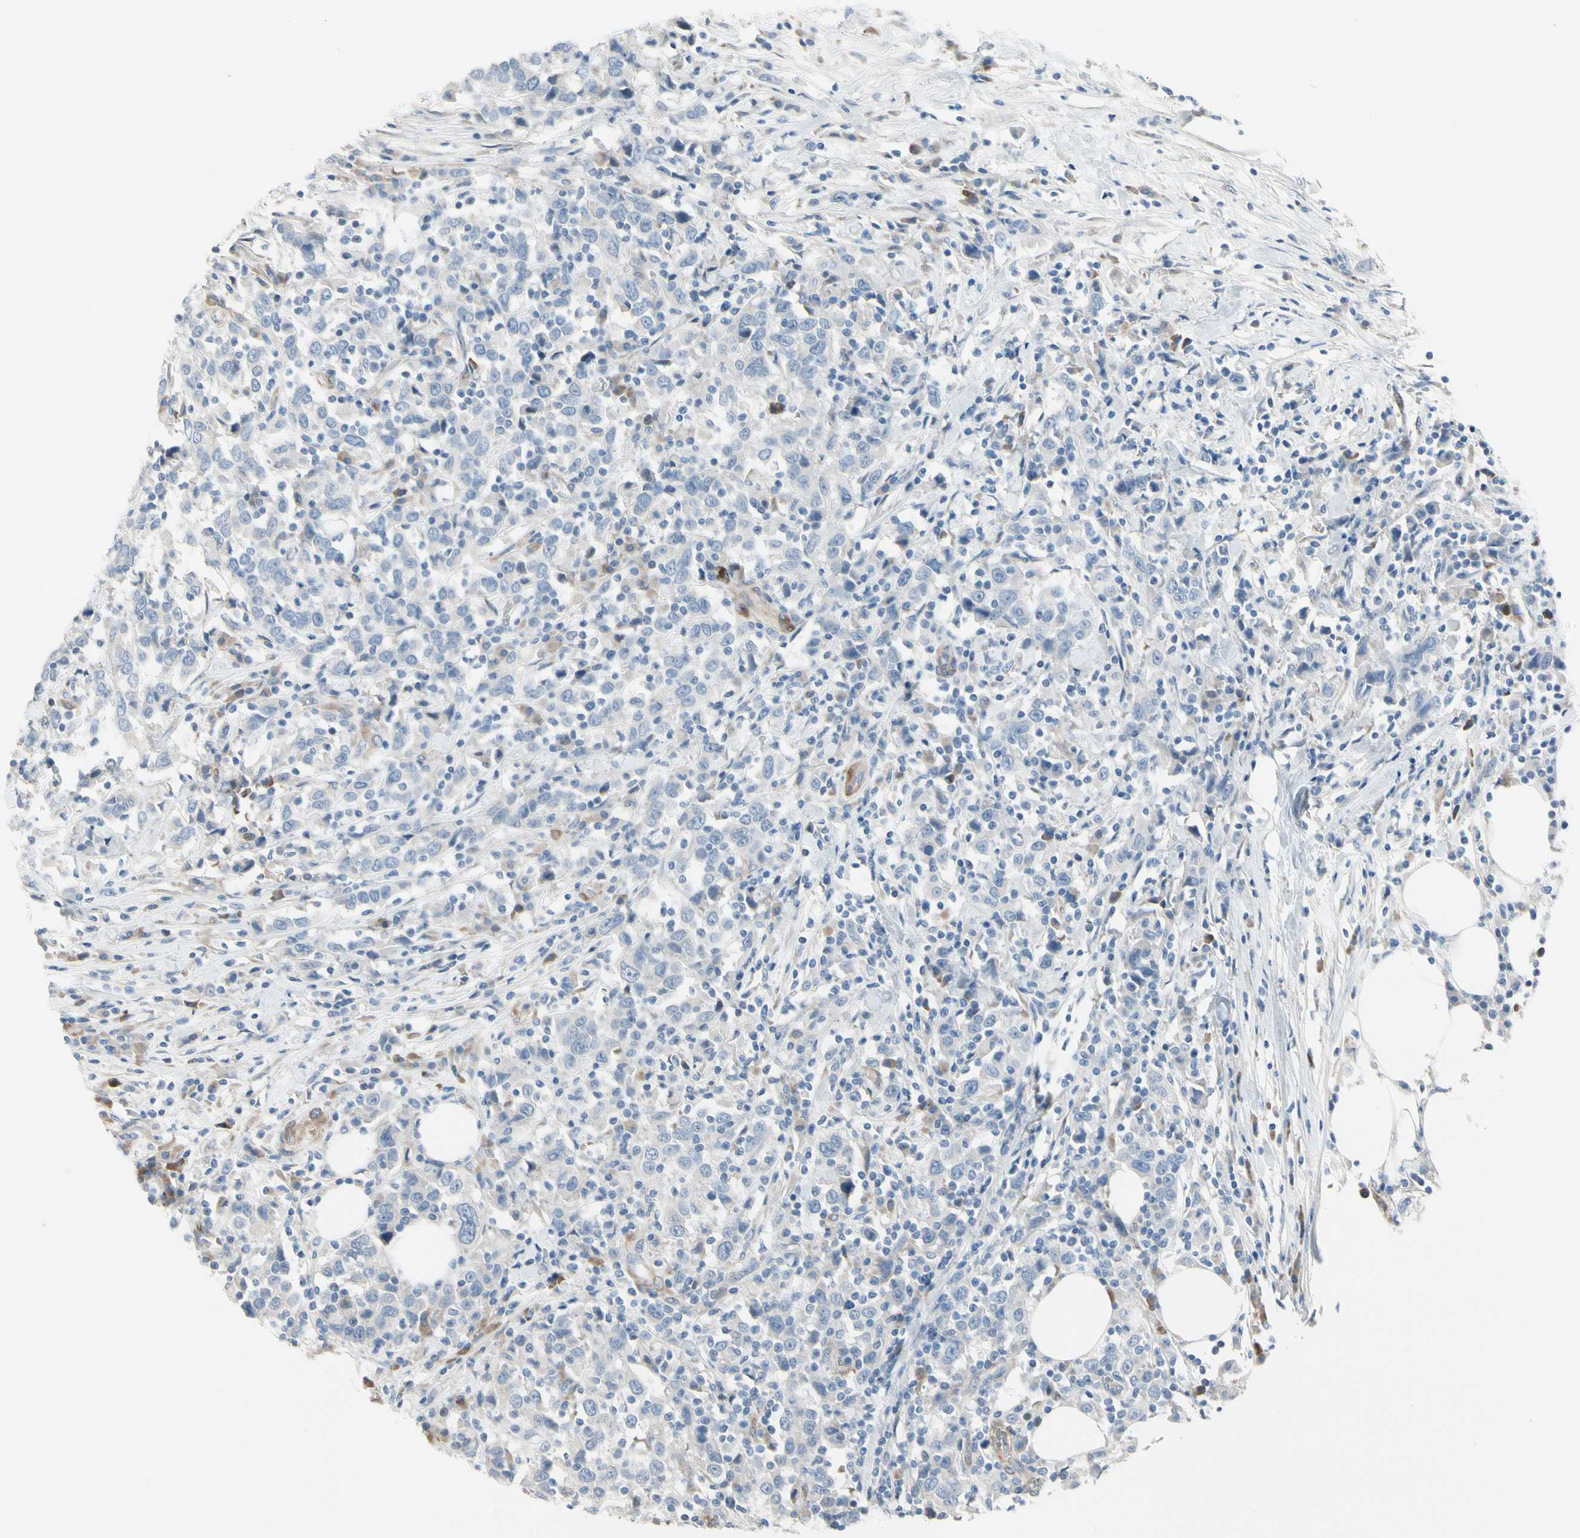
{"staining": {"intensity": "negative", "quantity": "none", "location": "none"}, "tissue": "urothelial cancer", "cell_type": "Tumor cells", "image_type": "cancer", "snomed": [{"axis": "morphology", "description": "Urothelial carcinoma, High grade"}, {"axis": "topography", "description": "Urinary bladder"}], "caption": "Immunohistochemical staining of high-grade urothelial carcinoma reveals no significant staining in tumor cells.", "gene": "MAP2", "patient": {"sex": "male", "age": 61}}